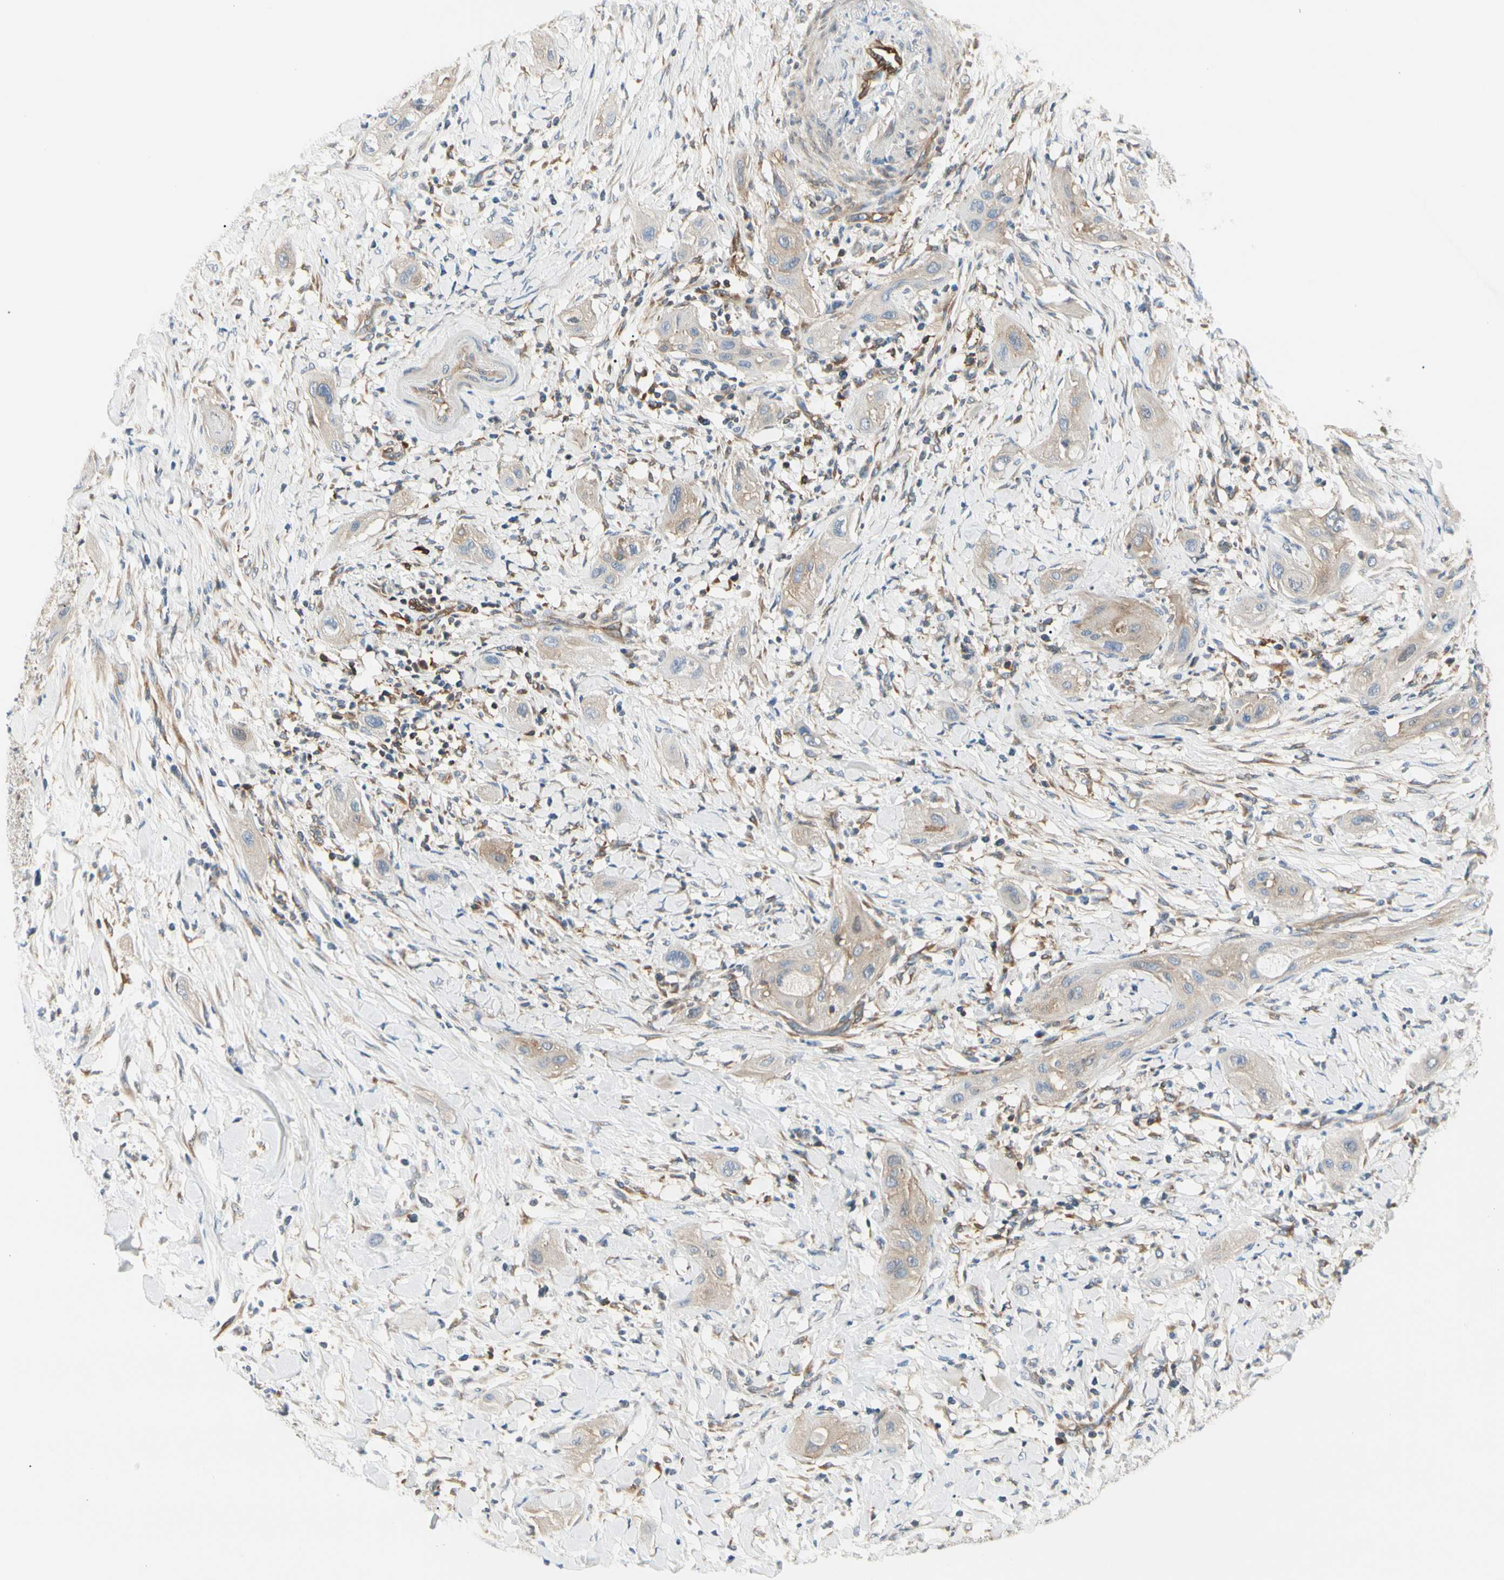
{"staining": {"intensity": "weak", "quantity": "25%-75%", "location": "cytoplasmic/membranous"}, "tissue": "lung cancer", "cell_type": "Tumor cells", "image_type": "cancer", "snomed": [{"axis": "morphology", "description": "Squamous cell carcinoma, NOS"}, {"axis": "topography", "description": "Lung"}], "caption": "Immunohistochemical staining of lung squamous cell carcinoma reveals low levels of weak cytoplasmic/membranous expression in approximately 25%-75% of tumor cells. The protein of interest is shown in brown color, while the nuclei are stained blue.", "gene": "NFKB2", "patient": {"sex": "female", "age": 47}}